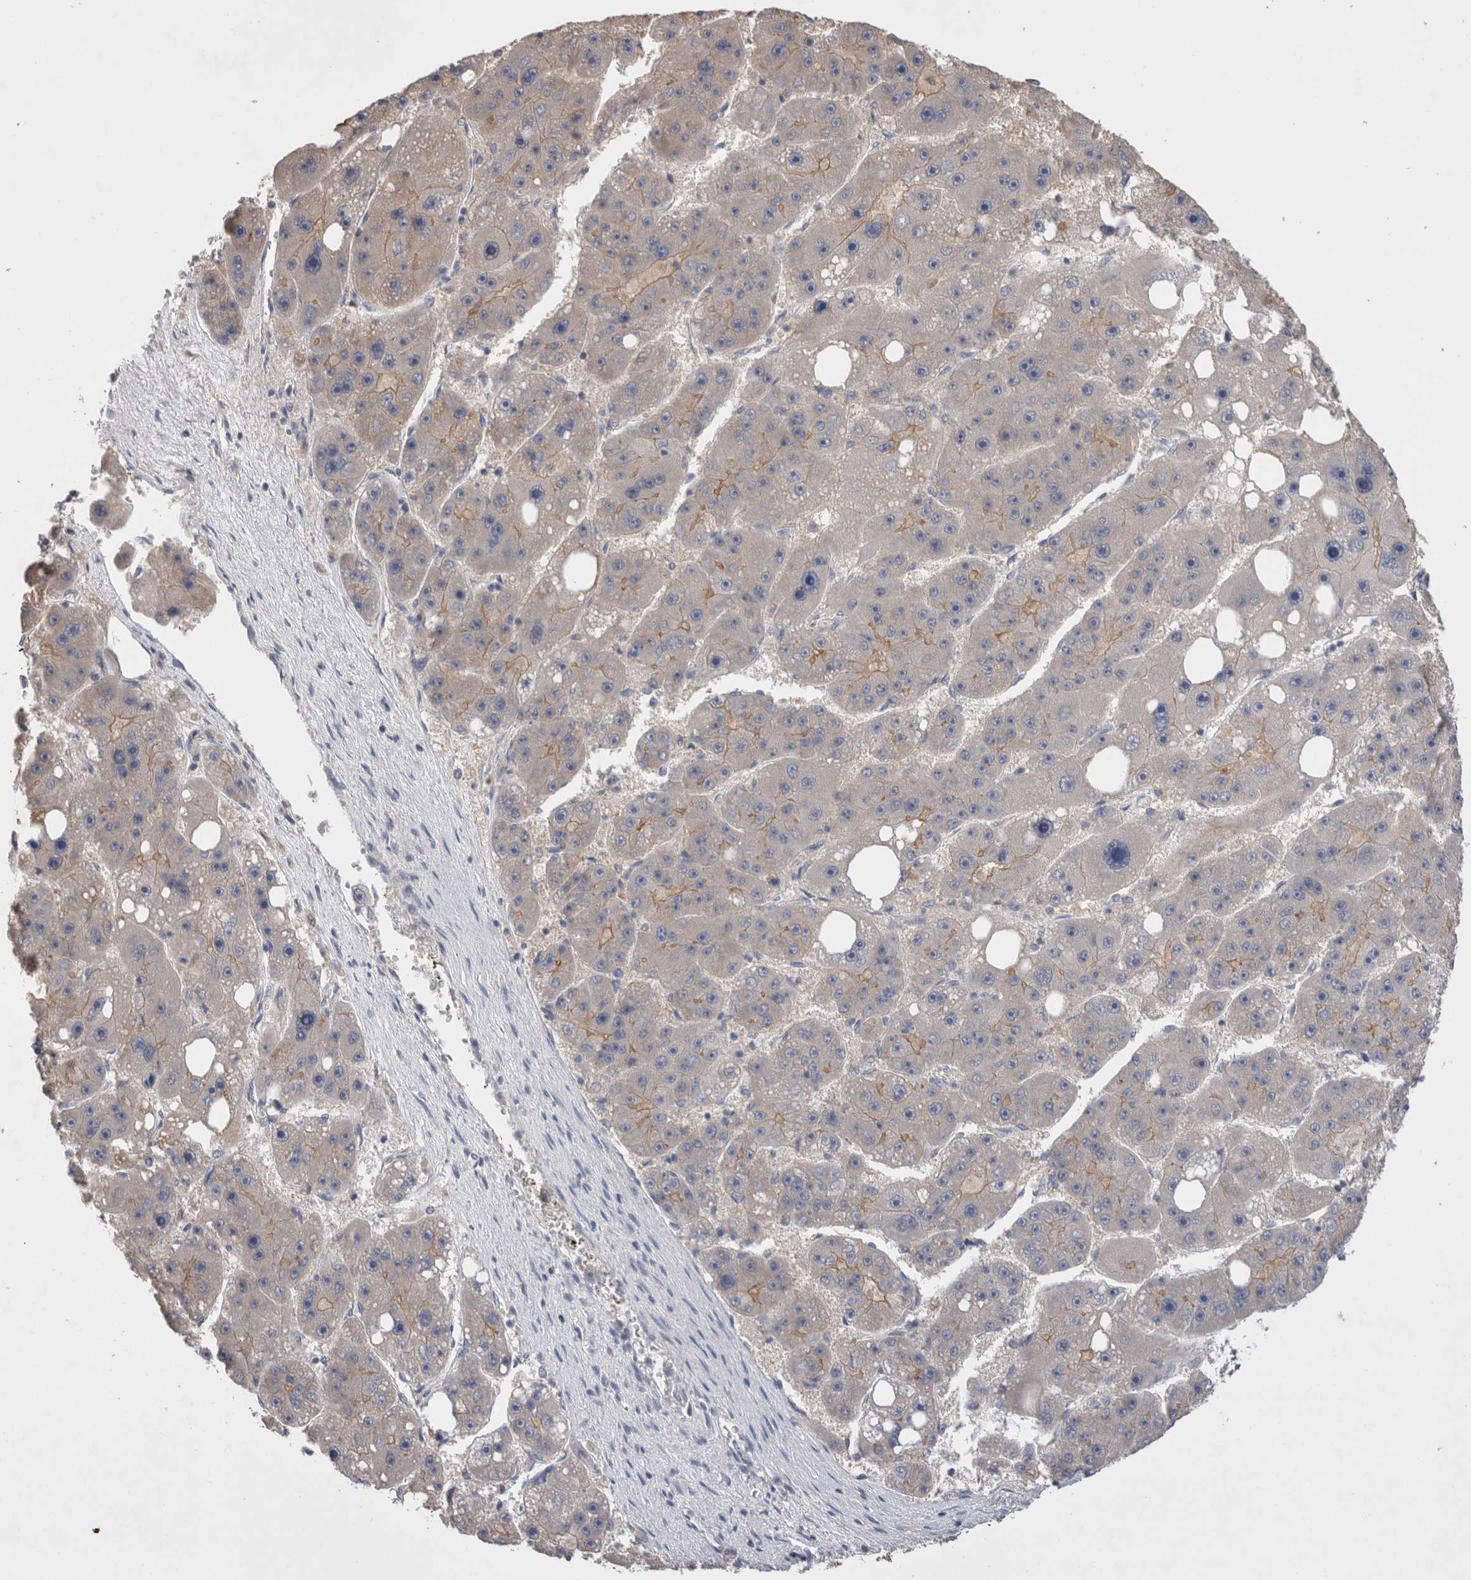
{"staining": {"intensity": "moderate", "quantity": "<25%", "location": "cytoplasmic/membranous"}, "tissue": "liver cancer", "cell_type": "Tumor cells", "image_type": "cancer", "snomed": [{"axis": "morphology", "description": "Carcinoma, Hepatocellular, NOS"}, {"axis": "topography", "description": "Liver"}], "caption": "Moderate cytoplasmic/membranous protein expression is identified in approximately <25% of tumor cells in liver cancer.", "gene": "OTOR", "patient": {"sex": "female", "age": 61}}